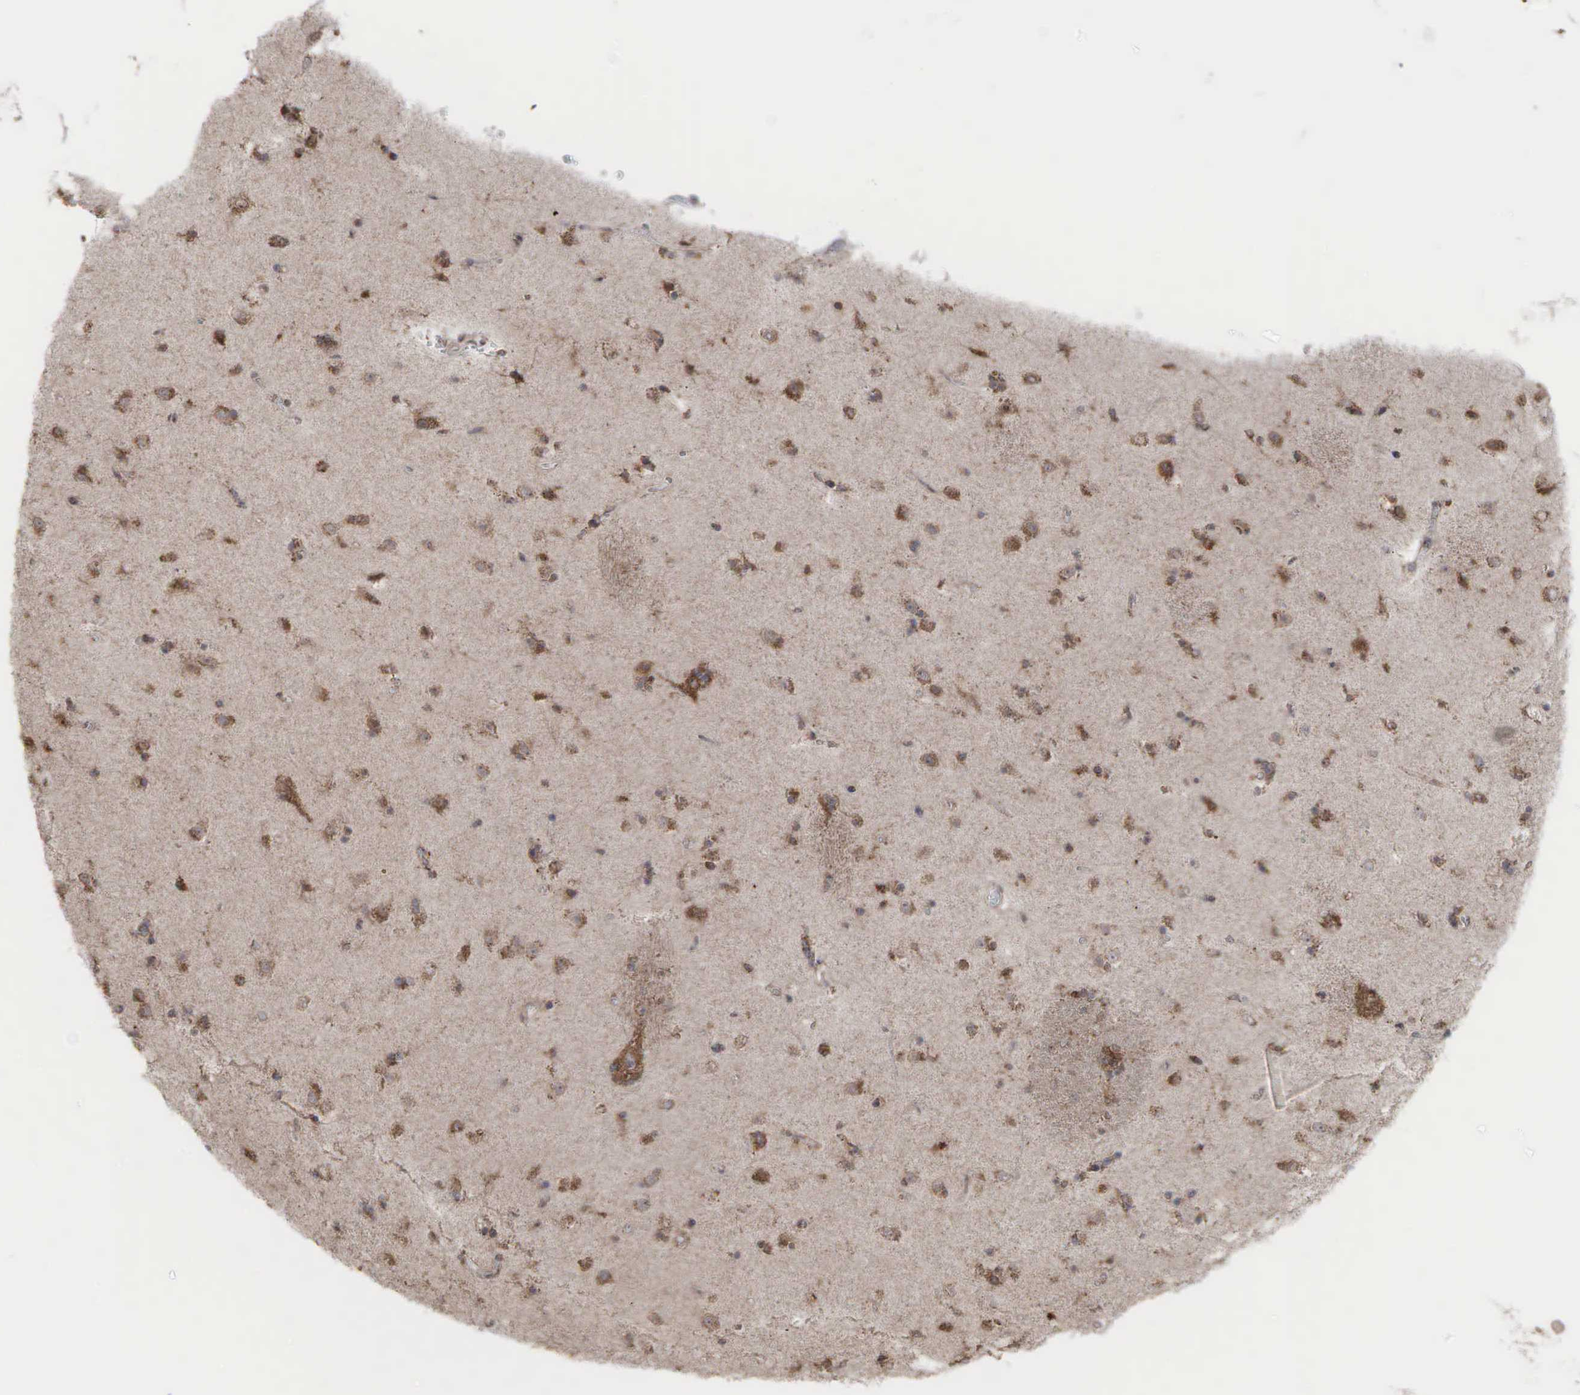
{"staining": {"intensity": "moderate", "quantity": ">75%", "location": "cytoplasmic/membranous,nuclear"}, "tissue": "caudate", "cell_type": "Glial cells", "image_type": "normal", "snomed": [{"axis": "morphology", "description": "Normal tissue, NOS"}, {"axis": "topography", "description": "Lateral ventricle wall"}], "caption": "Glial cells display moderate cytoplasmic/membranous,nuclear staining in about >75% of cells in unremarkable caudate.", "gene": "PABPC5", "patient": {"sex": "female", "age": 54}}